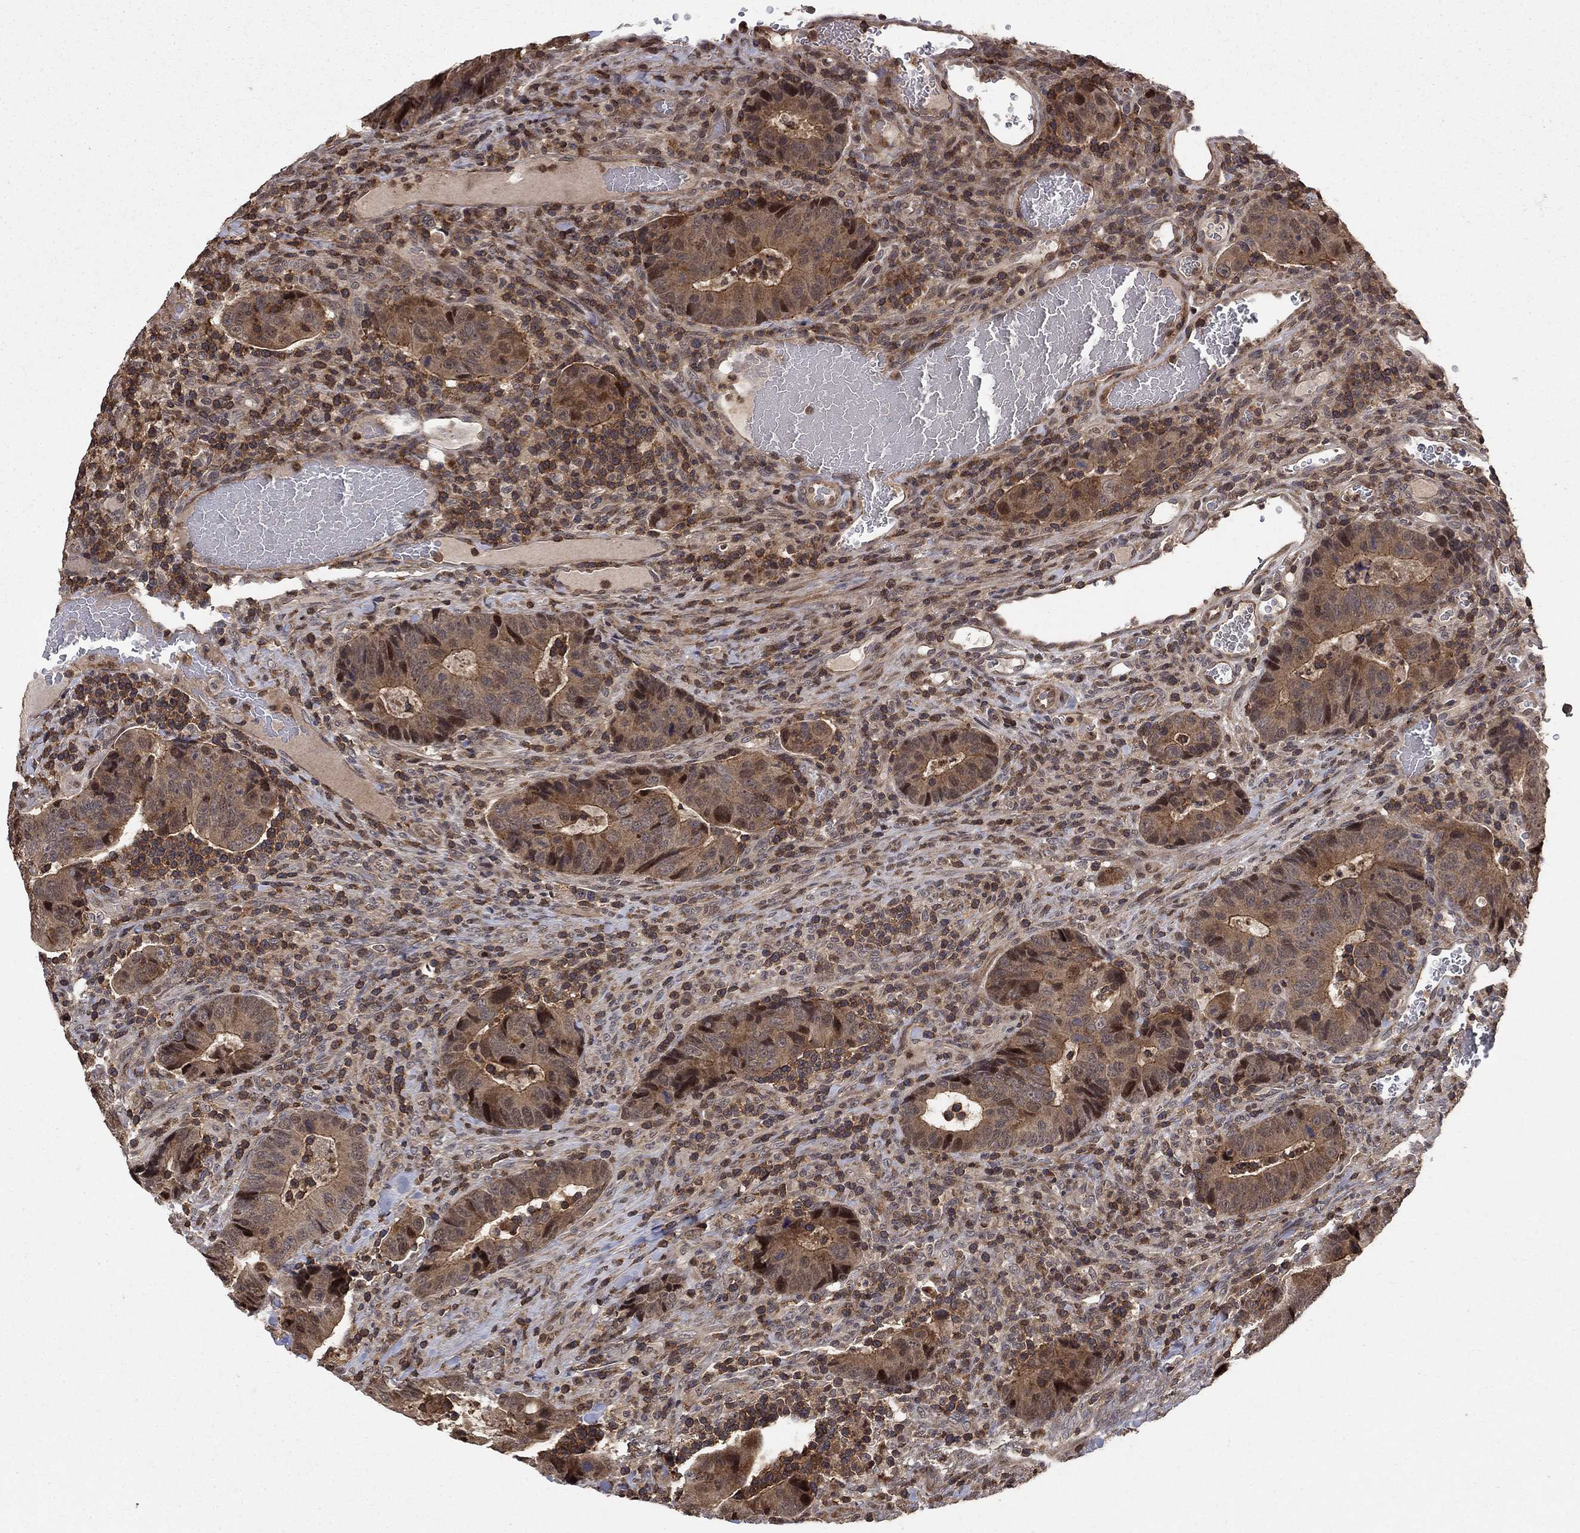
{"staining": {"intensity": "moderate", "quantity": ">75%", "location": "cytoplasmic/membranous,nuclear"}, "tissue": "colorectal cancer", "cell_type": "Tumor cells", "image_type": "cancer", "snomed": [{"axis": "morphology", "description": "Adenocarcinoma, NOS"}, {"axis": "topography", "description": "Colon"}], "caption": "Tumor cells display medium levels of moderate cytoplasmic/membranous and nuclear expression in approximately >75% of cells in human colorectal adenocarcinoma.", "gene": "CCDC66", "patient": {"sex": "female", "age": 56}}